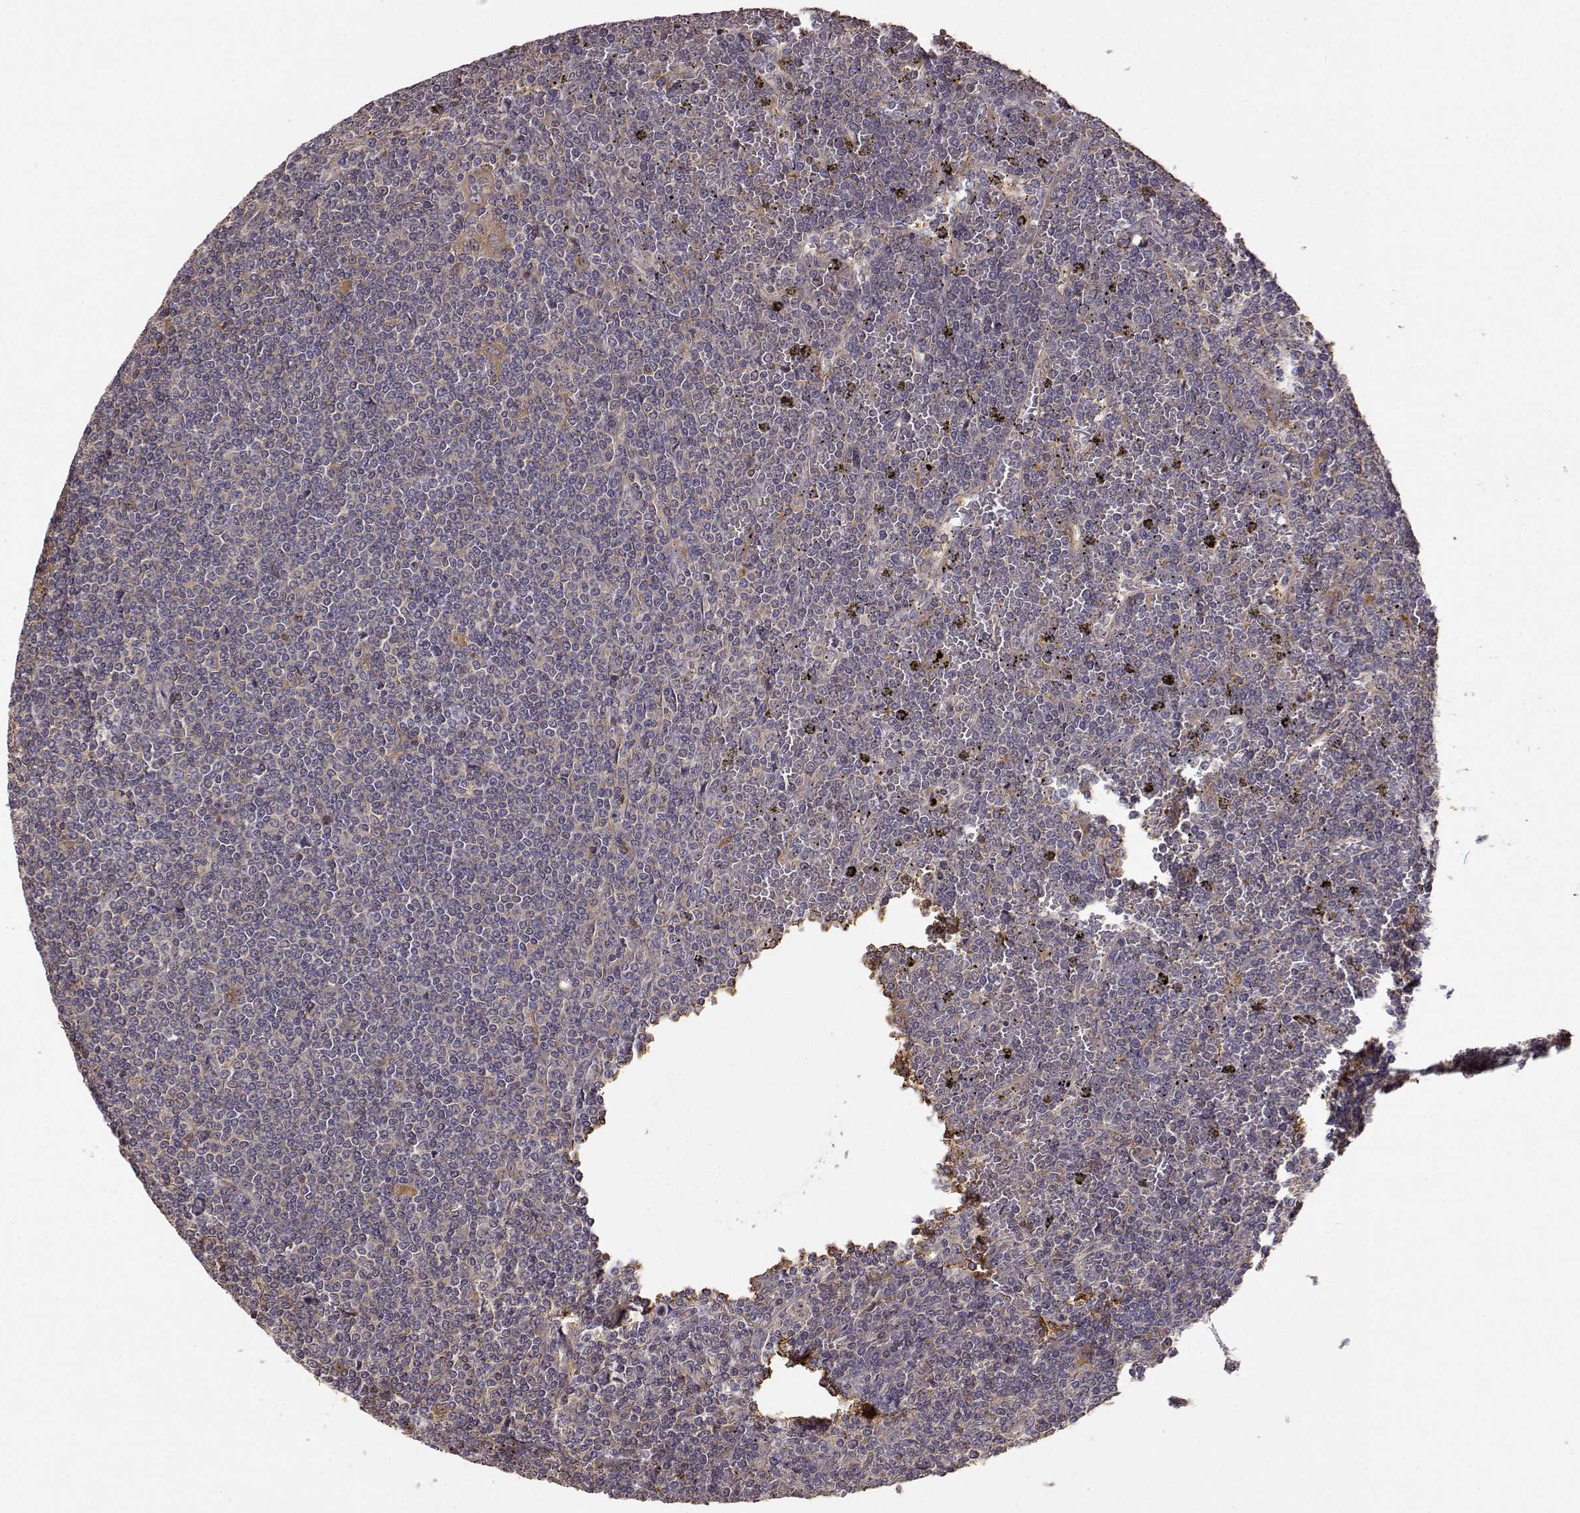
{"staining": {"intensity": "negative", "quantity": "none", "location": "none"}, "tissue": "lymphoma", "cell_type": "Tumor cells", "image_type": "cancer", "snomed": [{"axis": "morphology", "description": "Malignant lymphoma, non-Hodgkin's type, Low grade"}, {"axis": "topography", "description": "Spleen"}], "caption": "High magnification brightfield microscopy of lymphoma stained with DAB (brown) and counterstained with hematoxylin (blue): tumor cells show no significant positivity.", "gene": "CRIM1", "patient": {"sex": "female", "age": 19}}